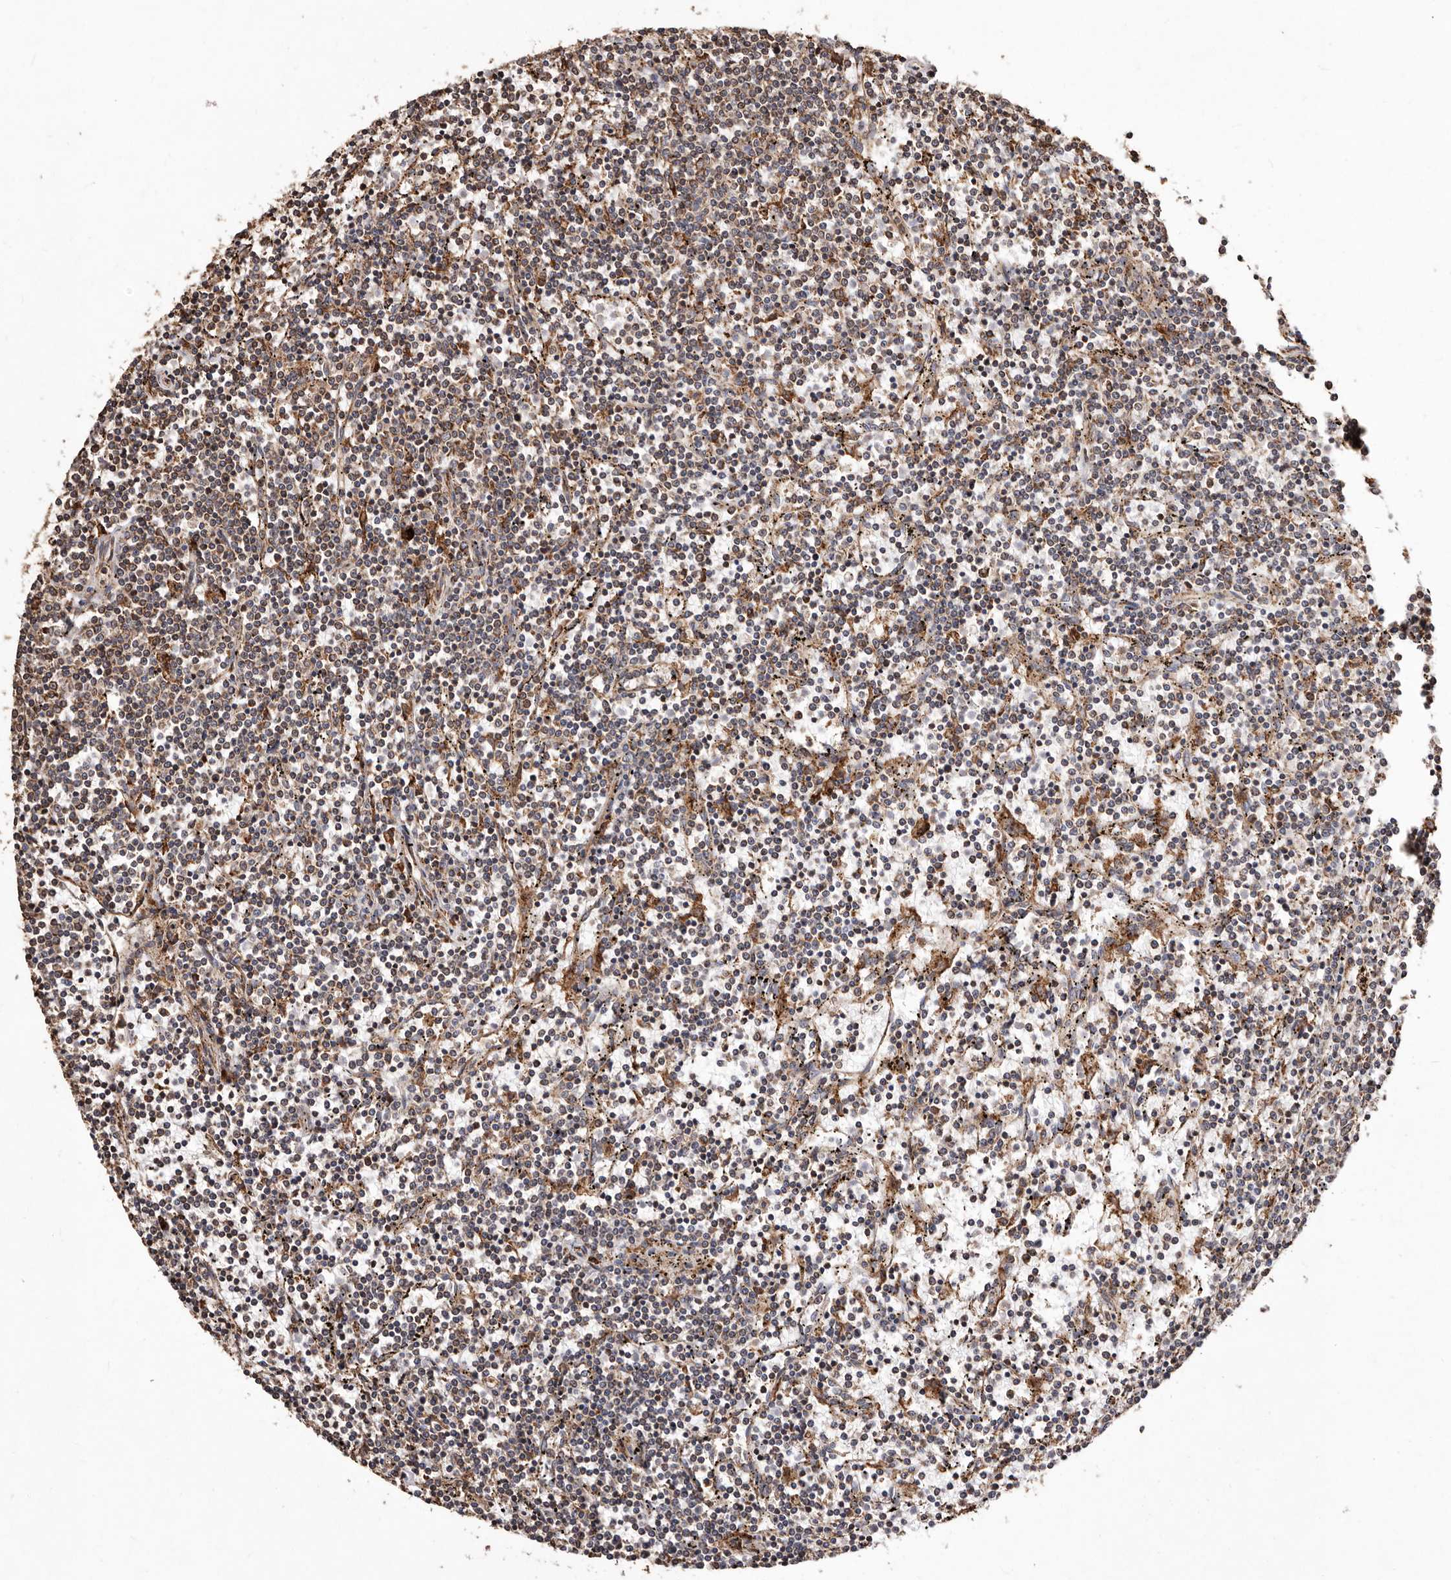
{"staining": {"intensity": "weak", "quantity": "<25%", "location": "cytoplasmic/membranous"}, "tissue": "lymphoma", "cell_type": "Tumor cells", "image_type": "cancer", "snomed": [{"axis": "morphology", "description": "Malignant lymphoma, non-Hodgkin's type, Low grade"}, {"axis": "topography", "description": "Spleen"}], "caption": "Tumor cells show no significant protein positivity in lymphoma.", "gene": "STEAP2", "patient": {"sex": "female", "age": 50}}